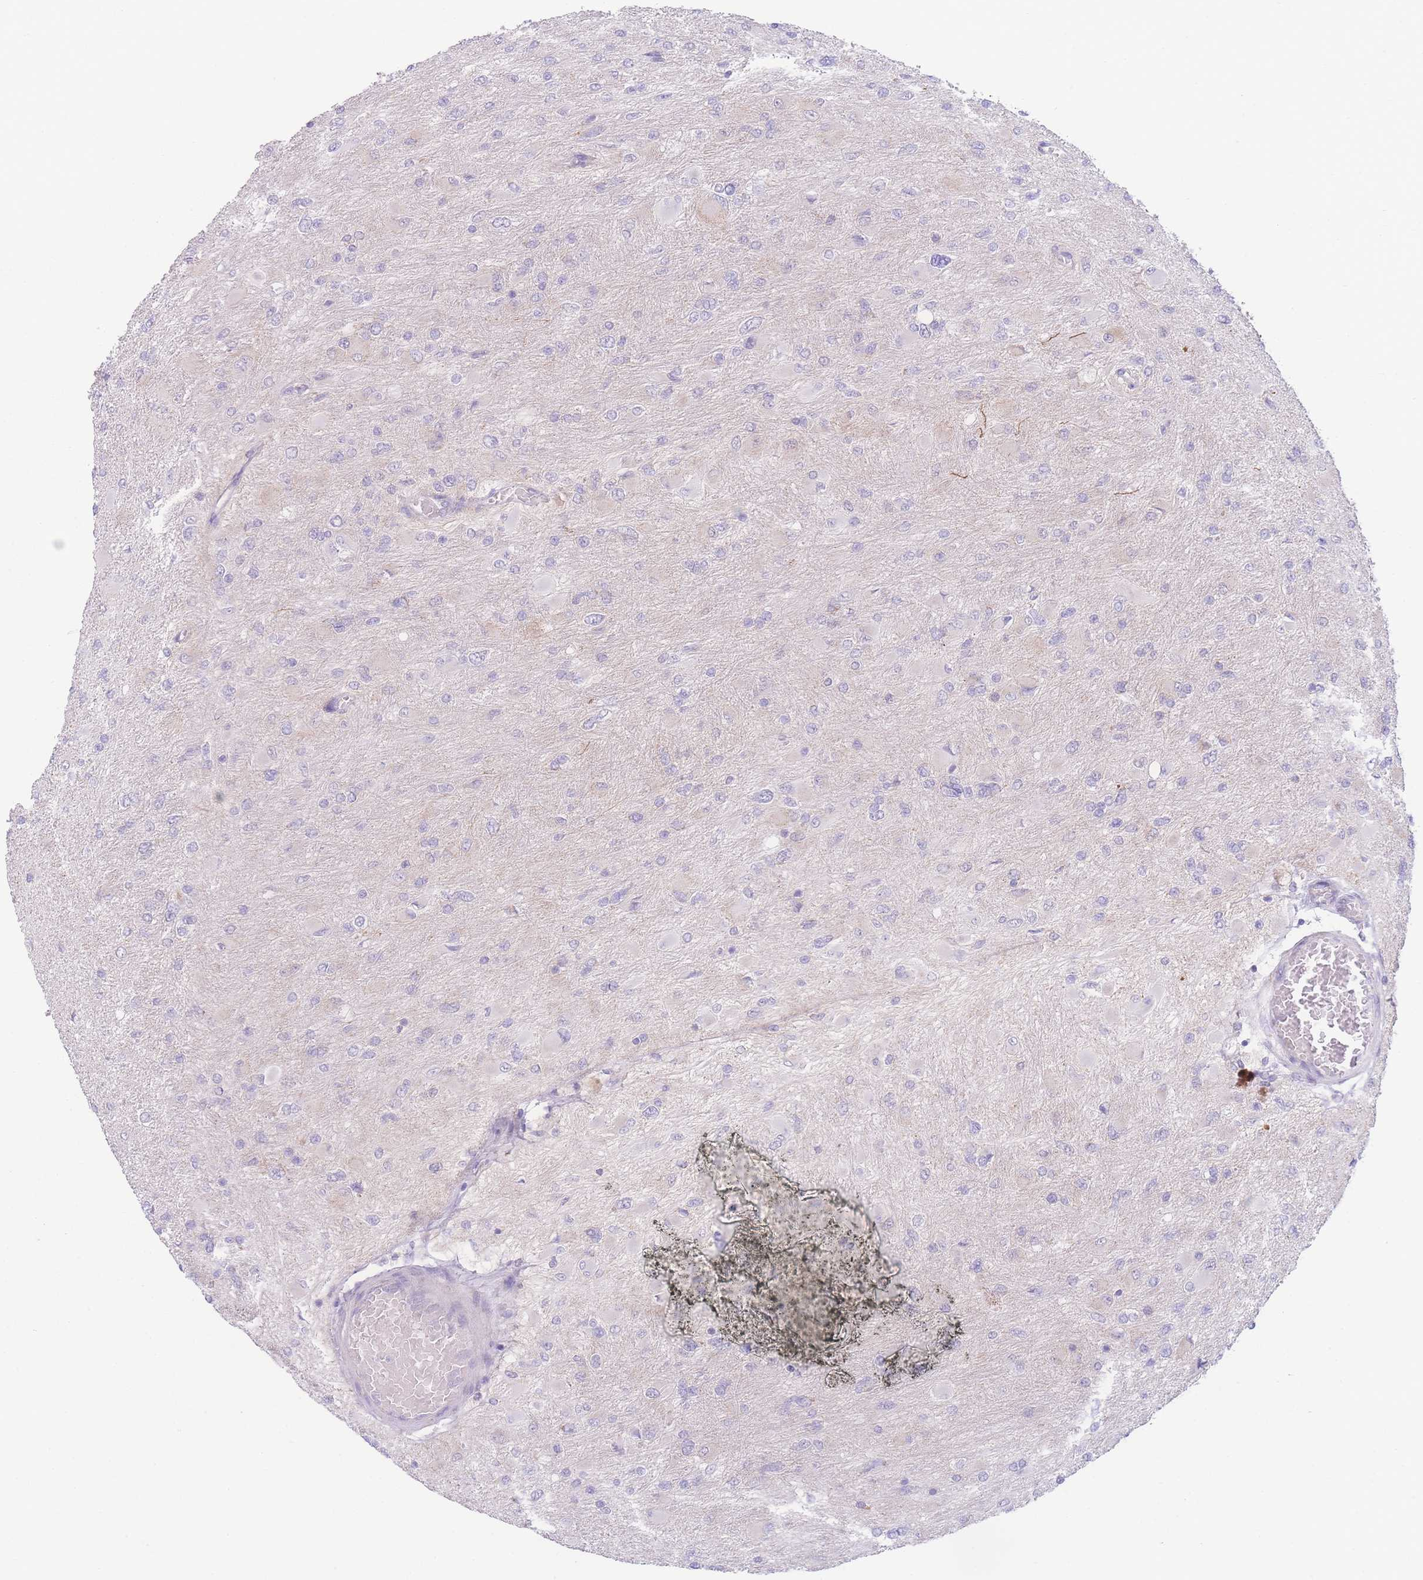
{"staining": {"intensity": "negative", "quantity": "none", "location": "none"}, "tissue": "glioma", "cell_type": "Tumor cells", "image_type": "cancer", "snomed": [{"axis": "morphology", "description": "Glioma, malignant, High grade"}, {"axis": "topography", "description": "Cerebral cortex"}], "caption": "Malignant glioma (high-grade) stained for a protein using immunohistochemistry demonstrates no positivity tumor cells.", "gene": "NBEAL1", "patient": {"sex": "female", "age": 36}}